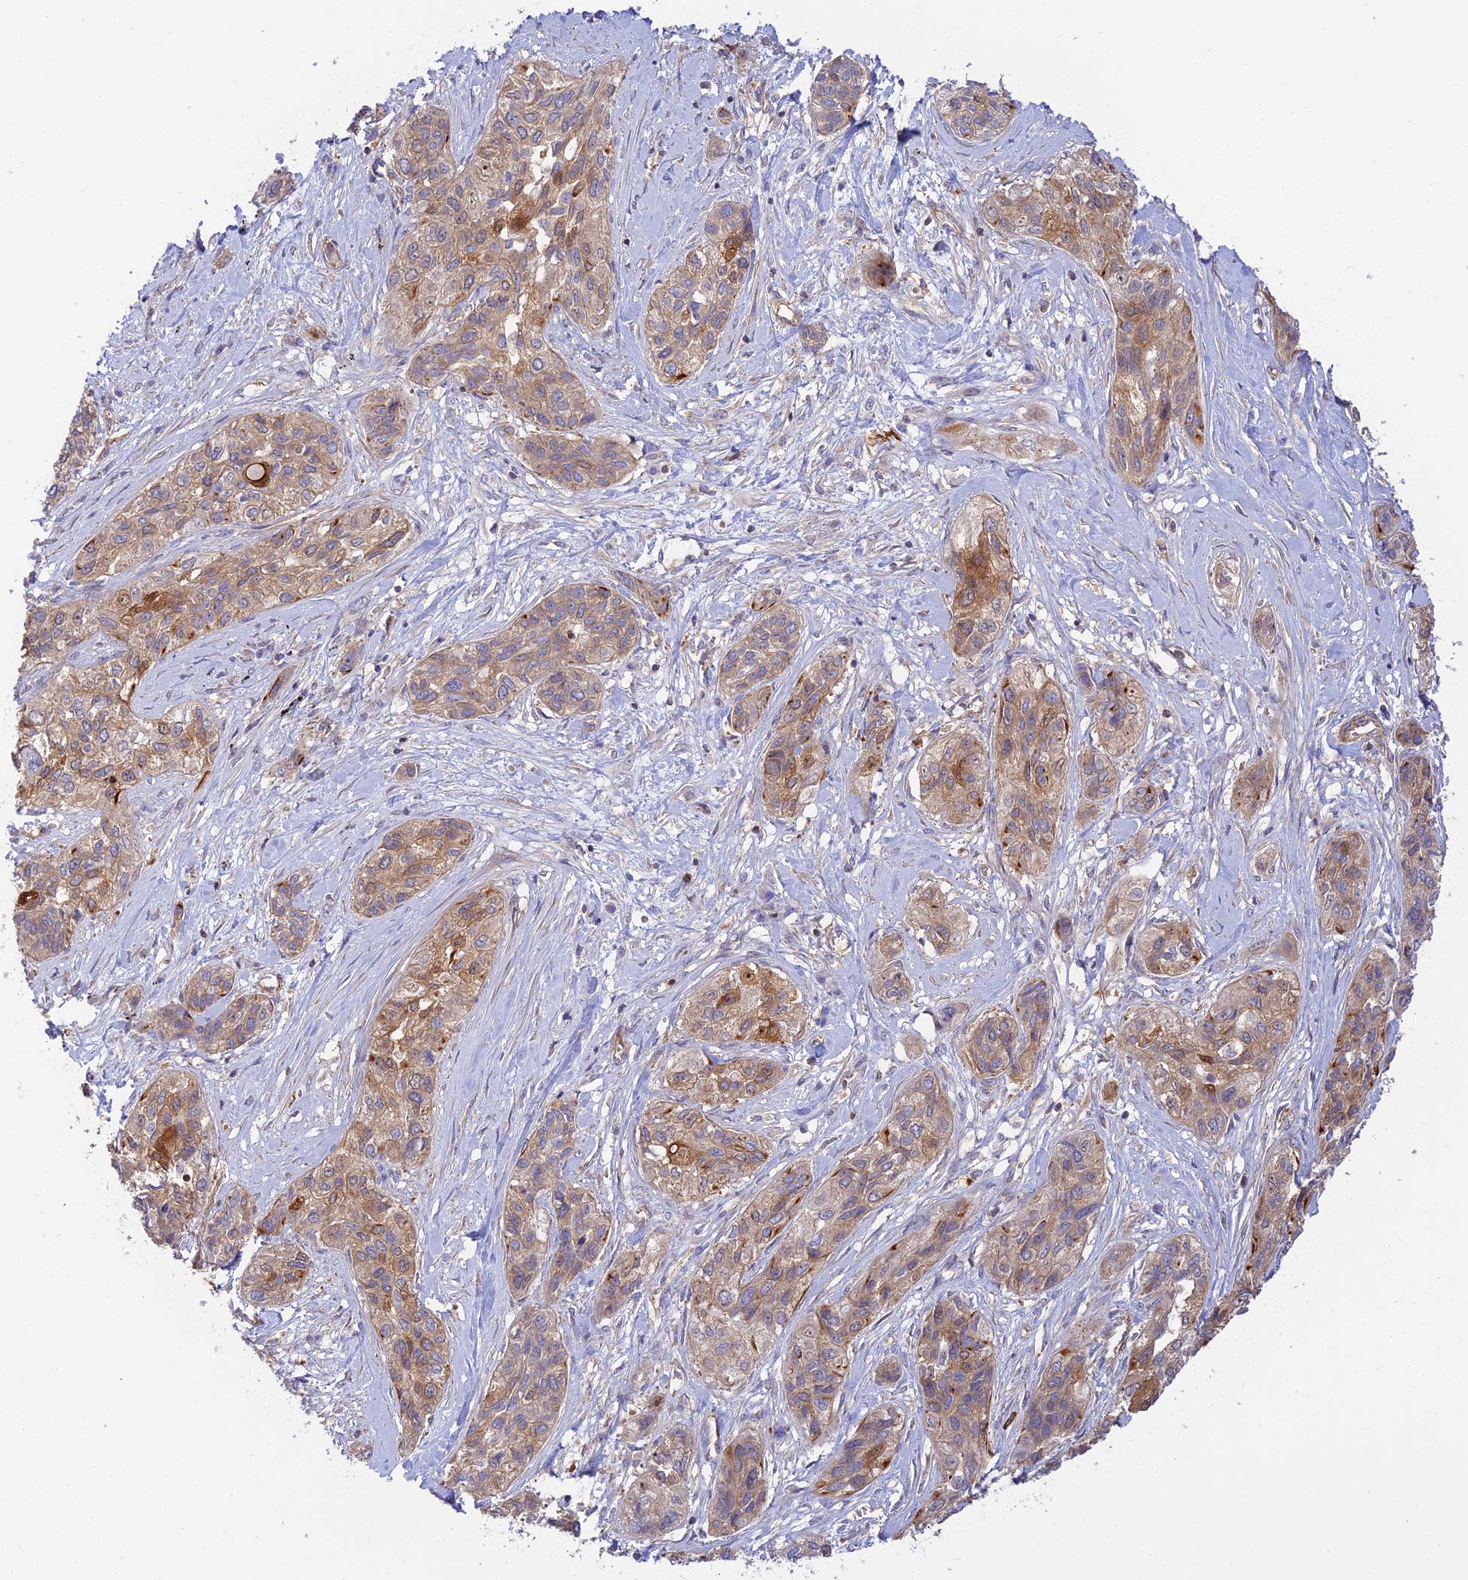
{"staining": {"intensity": "moderate", "quantity": ">75%", "location": "cytoplasmic/membranous"}, "tissue": "lung cancer", "cell_type": "Tumor cells", "image_type": "cancer", "snomed": [{"axis": "morphology", "description": "Squamous cell carcinoma, NOS"}, {"axis": "topography", "description": "Lung"}], "caption": "Tumor cells display medium levels of moderate cytoplasmic/membranous staining in approximately >75% of cells in lung cancer.", "gene": "PPP1R12C", "patient": {"sex": "female", "age": 70}}